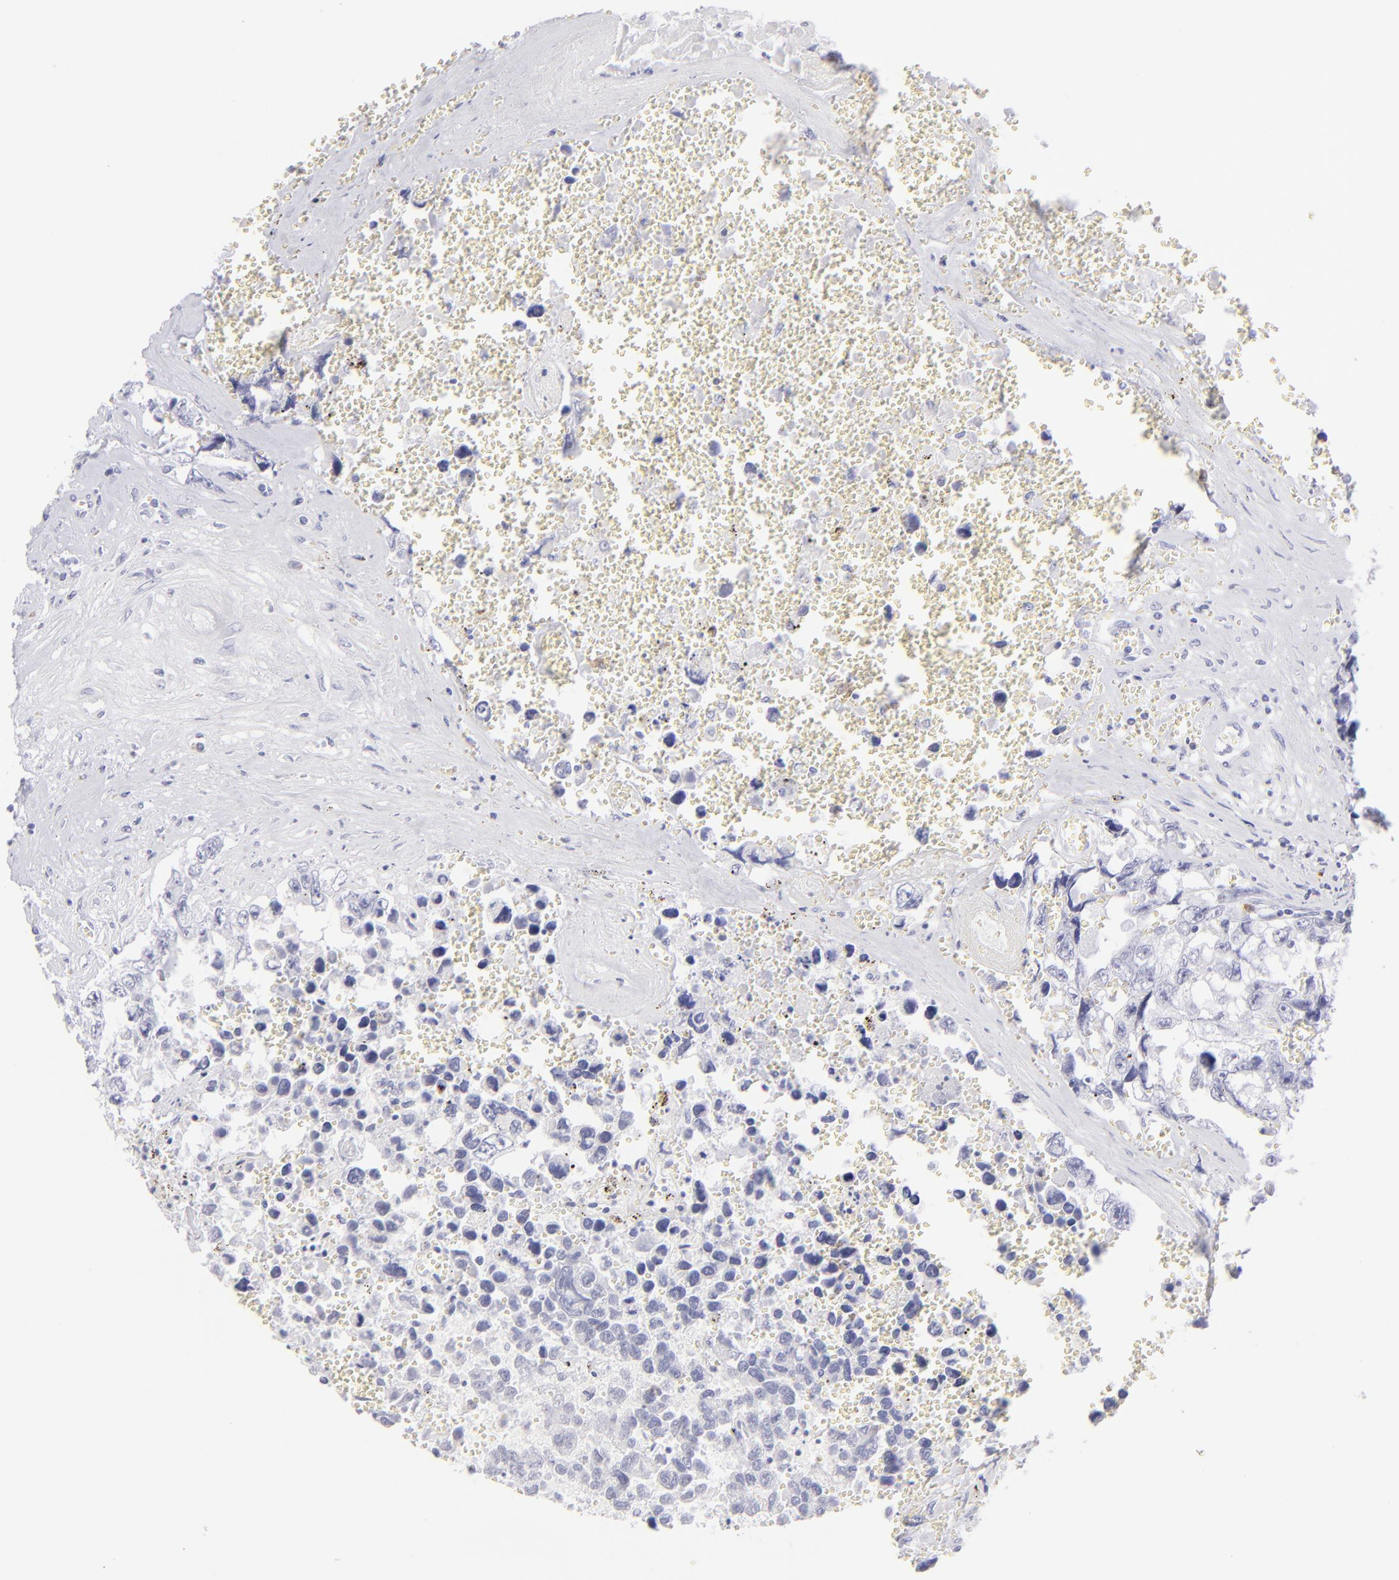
{"staining": {"intensity": "negative", "quantity": "none", "location": "none"}, "tissue": "testis cancer", "cell_type": "Tumor cells", "image_type": "cancer", "snomed": [{"axis": "morphology", "description": "Carcinoma, Embryonal, NOS"}, {"axis": "topography", "description": "Testis"}], "caption": "Tumor cells are negative for brown protein staining in testis cancer (embryonal carcinoma). Brightfield microscopy of IHC stained with DAB (brown) and hematoxylin (blue), captured at high magnification.", "gene": "FCER2", "patient": {"sex": "male", "age": 31}}